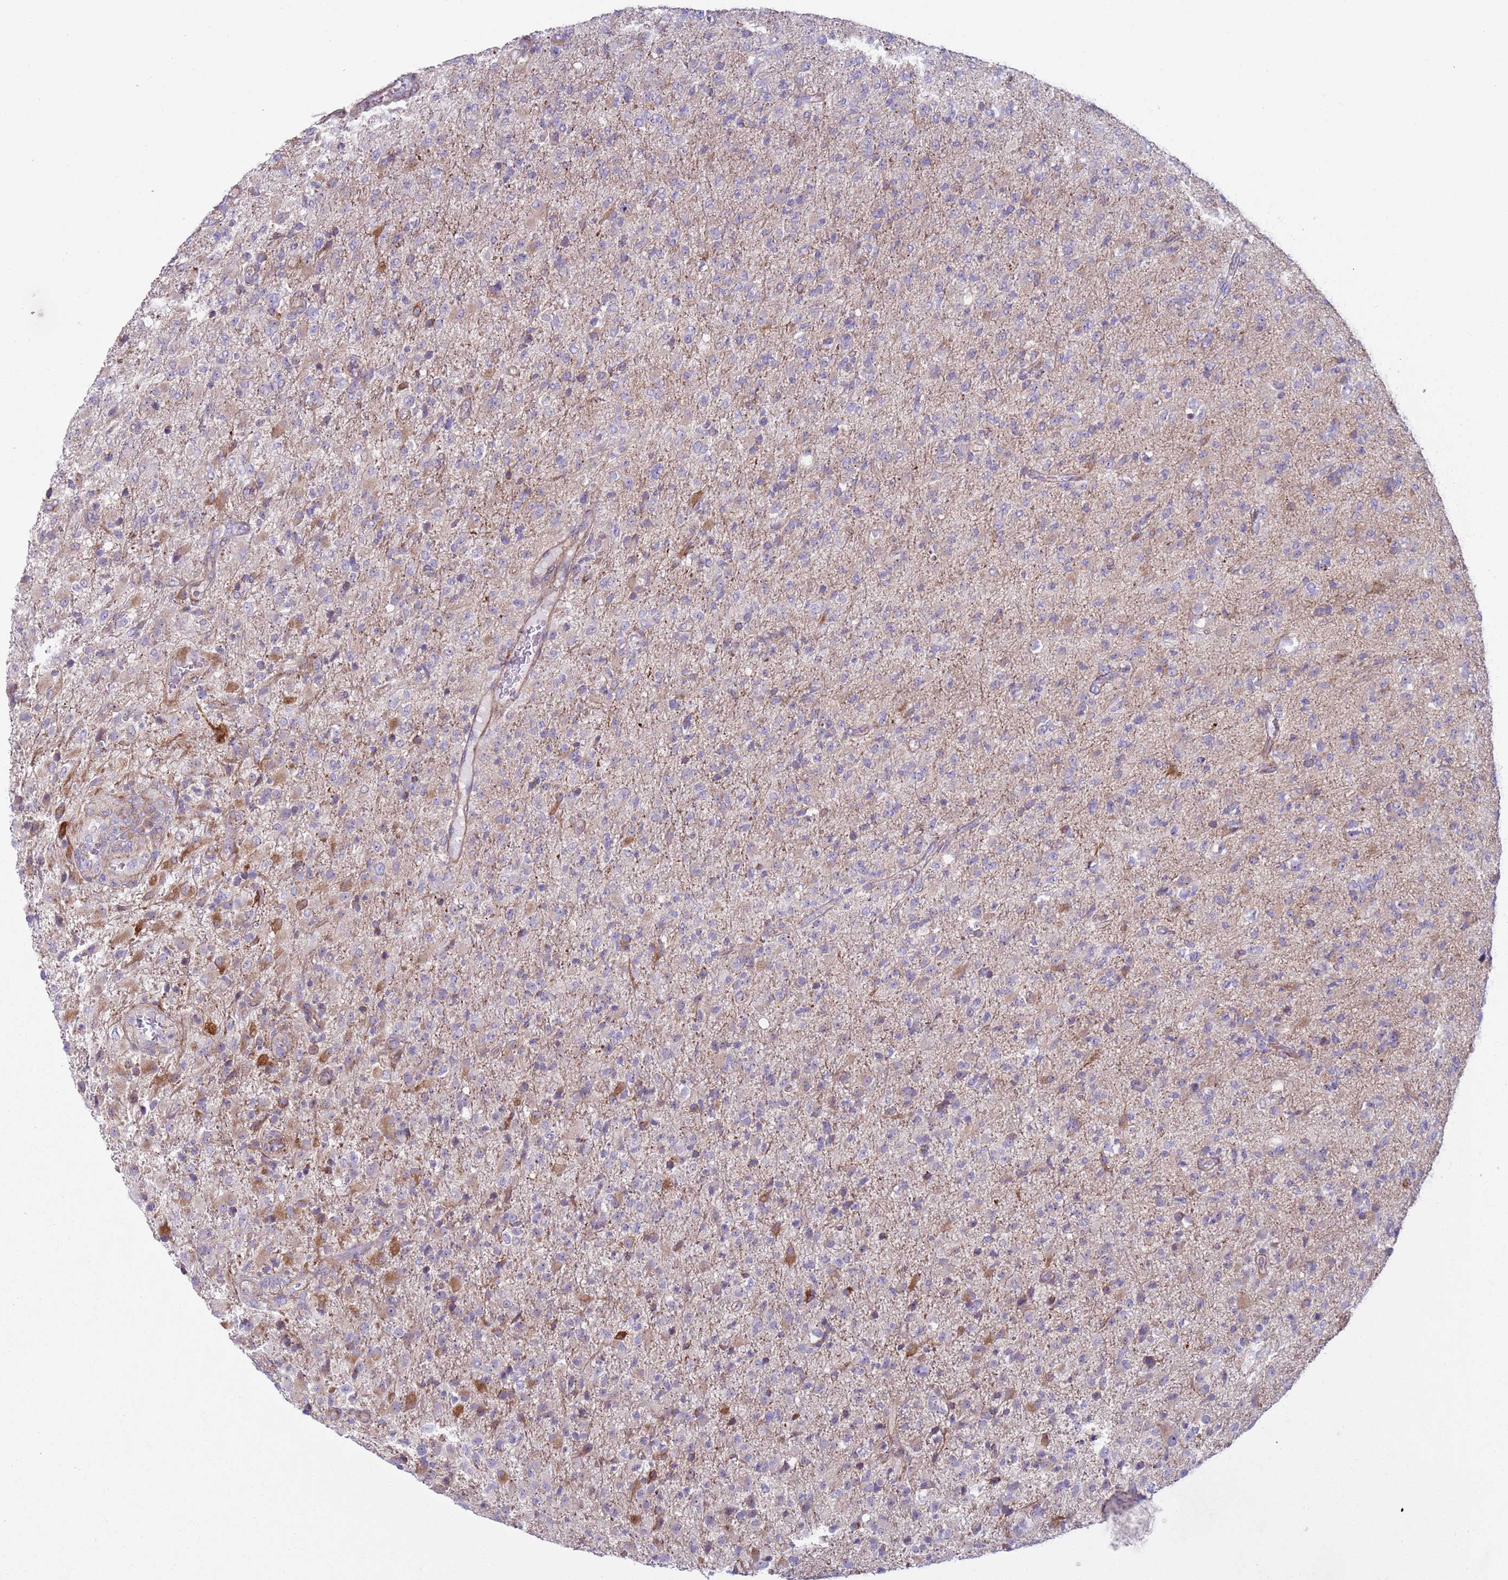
{"staining": {"intensity": "negative", "quantity": "none", "location": "none"}, "tissue": "glioma", "cell_type": "Tumor cells", "image_type": "cancer", "snomed": [{"axis": "morphology", "description": "Glioma, malignant, Low grade"}, {"axis": "topography", "description": "Brain"}], "caption": "Histopathology image shows no protein staining in tumor cells of malignant low-grade glioma tissue.", "gene": "HEATR1", "patient": {"sex": "male", "age": 65}}